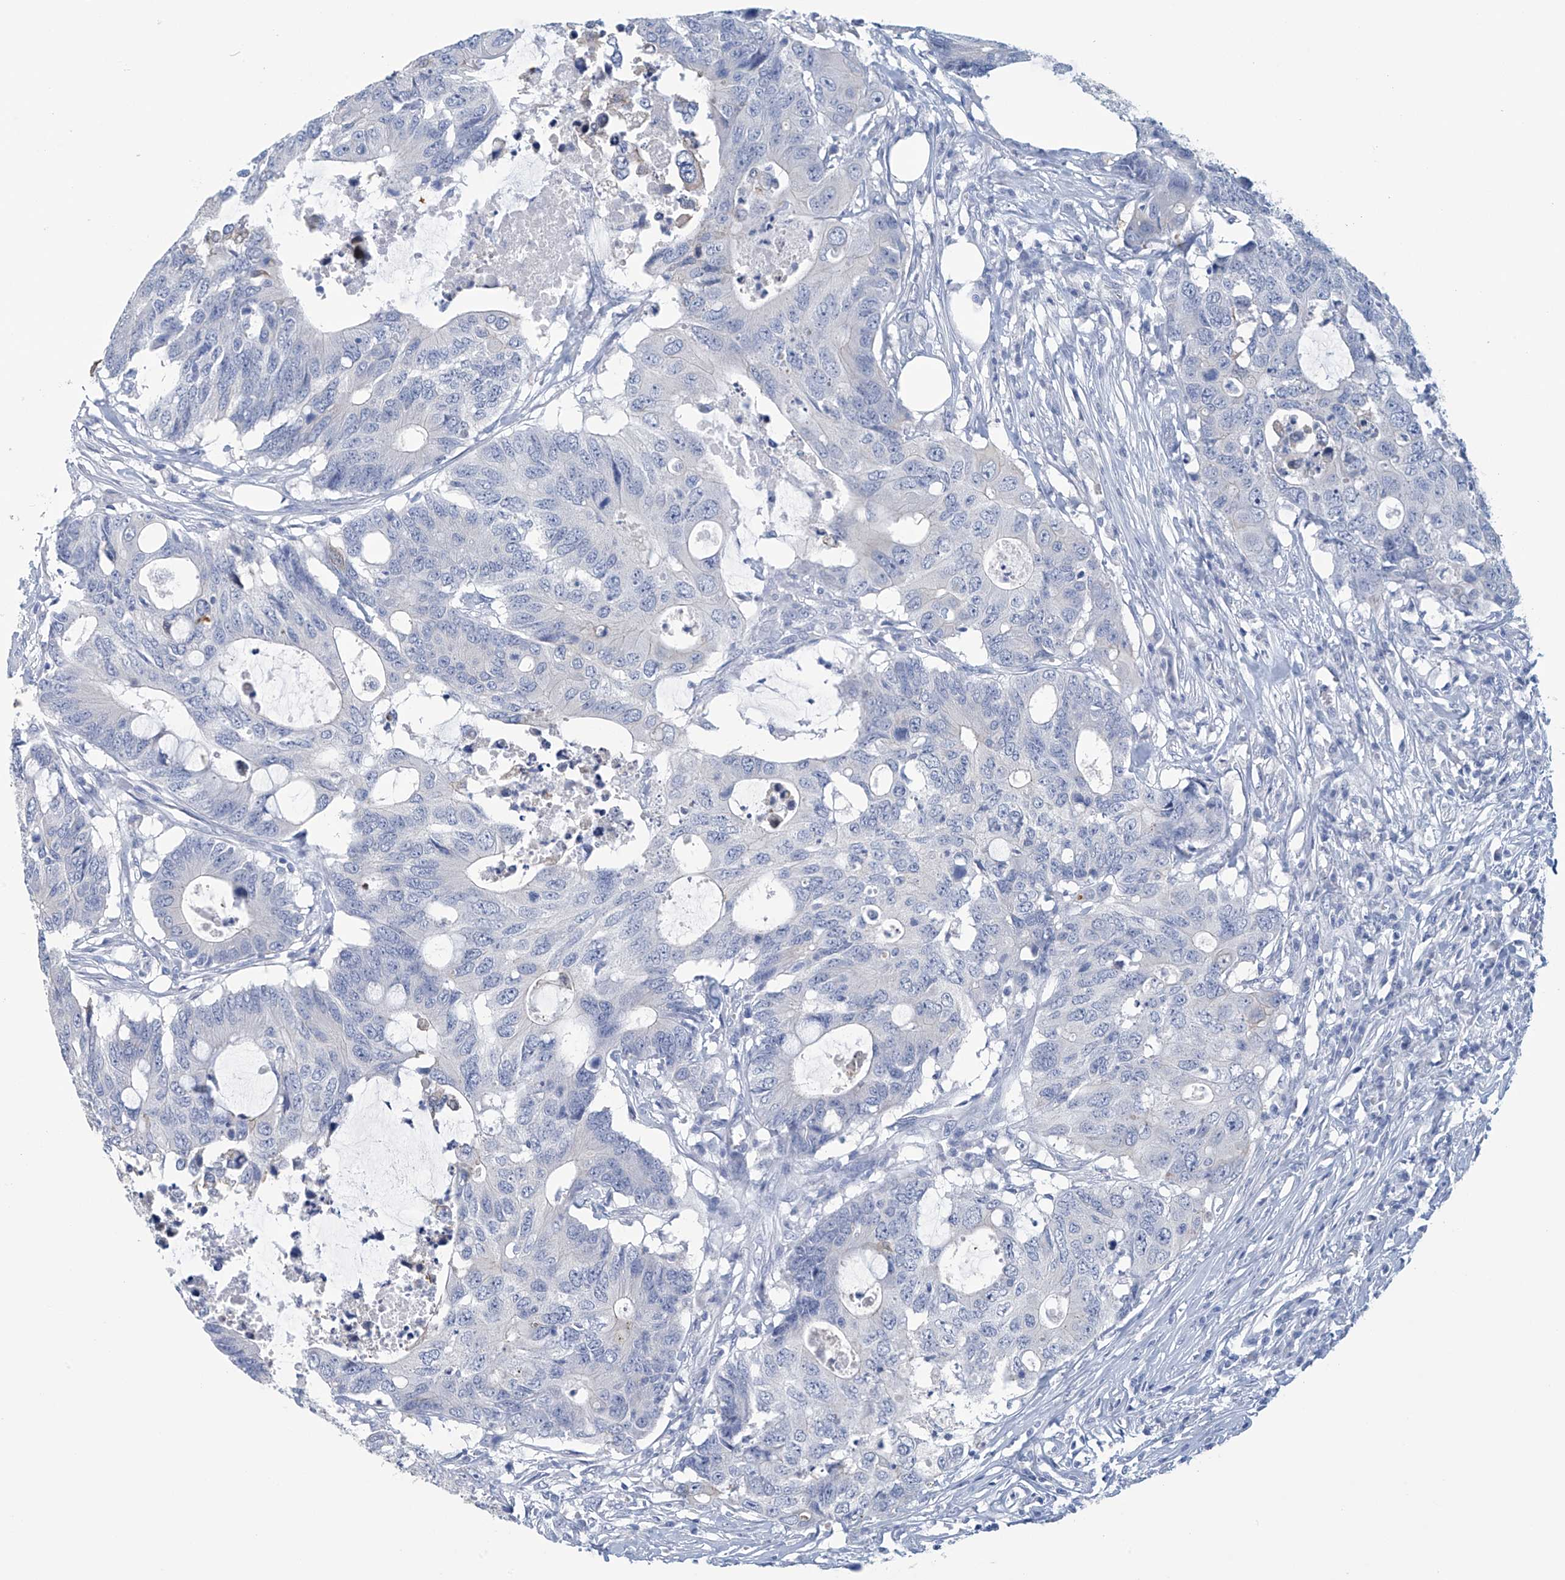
{"staining": {"intensity": "negative", "quantity": "none", "location": "none"}, "tissue": "colorectal cancer", "cell_type": "Tumor cells", "image_type": "cancer", "snomed": [{"axis": "morphology", "description": "Adenocarcinoma, NOS"}, {"axis": "topography", "description": "Colon"}], "caption": "There is no significant positivity in tumor cells of adenocarcinoma (colorectal).", "gene": "DSP", "patient": {"sex": "male", "age": 71}}